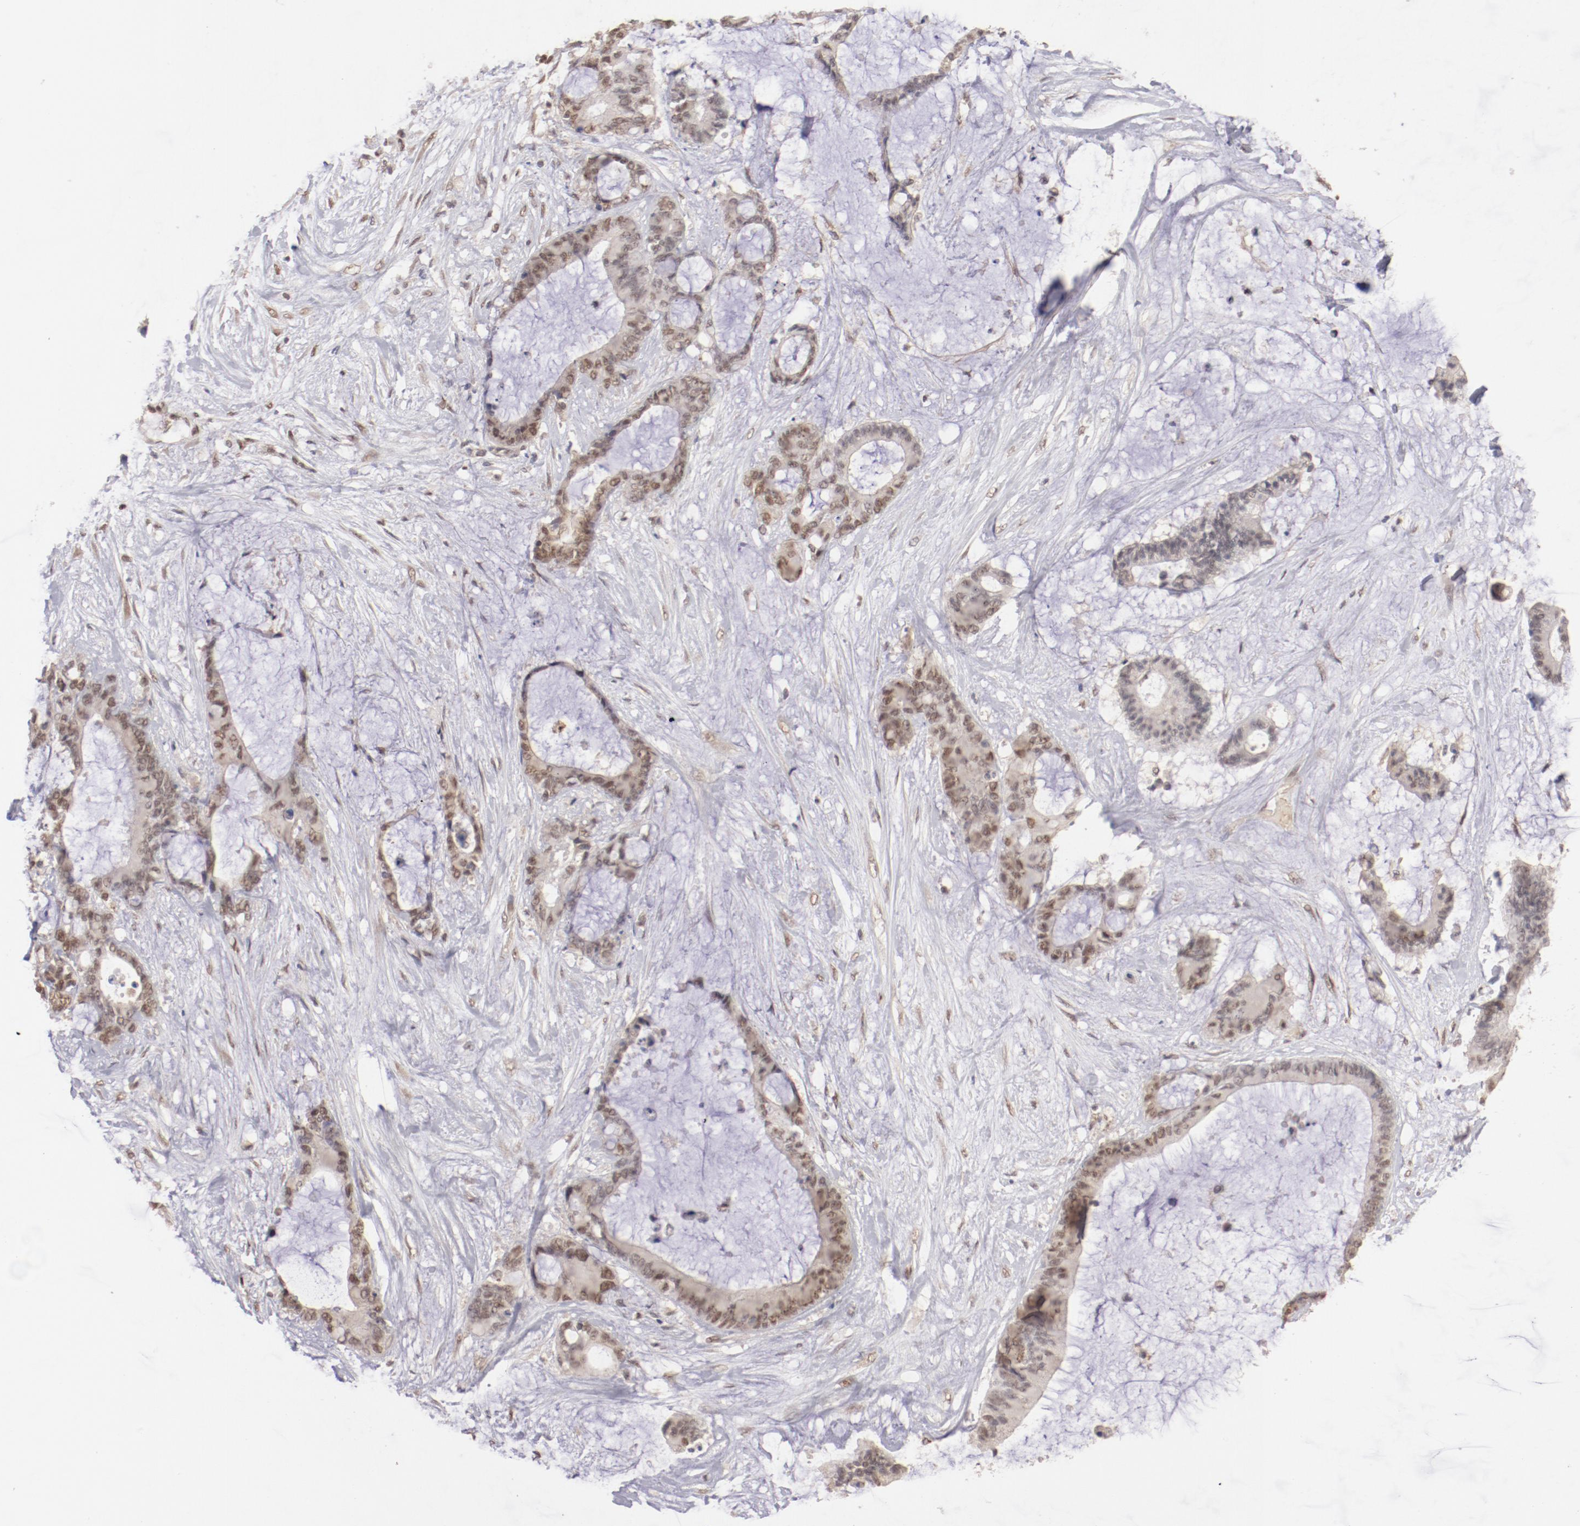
{"staining": {"intensity": "weak", "quantity": ">75%", "location": "nuclear"}, "tissue": "liver cancer", "cell_type": "Tumor cells", "image_type": "cancer", "snomed": [{"axis": "morphology", "description": "Cholangiocarcinoma"}, {"axis": "topography", "description": "Liver"}], "caption": "Weak nuclear staining is seen in about >75% of tumor cells in liver cholangiocarcinoma.", "gene": "NFE2", "patient": {"sex": "female", "age": 73}}